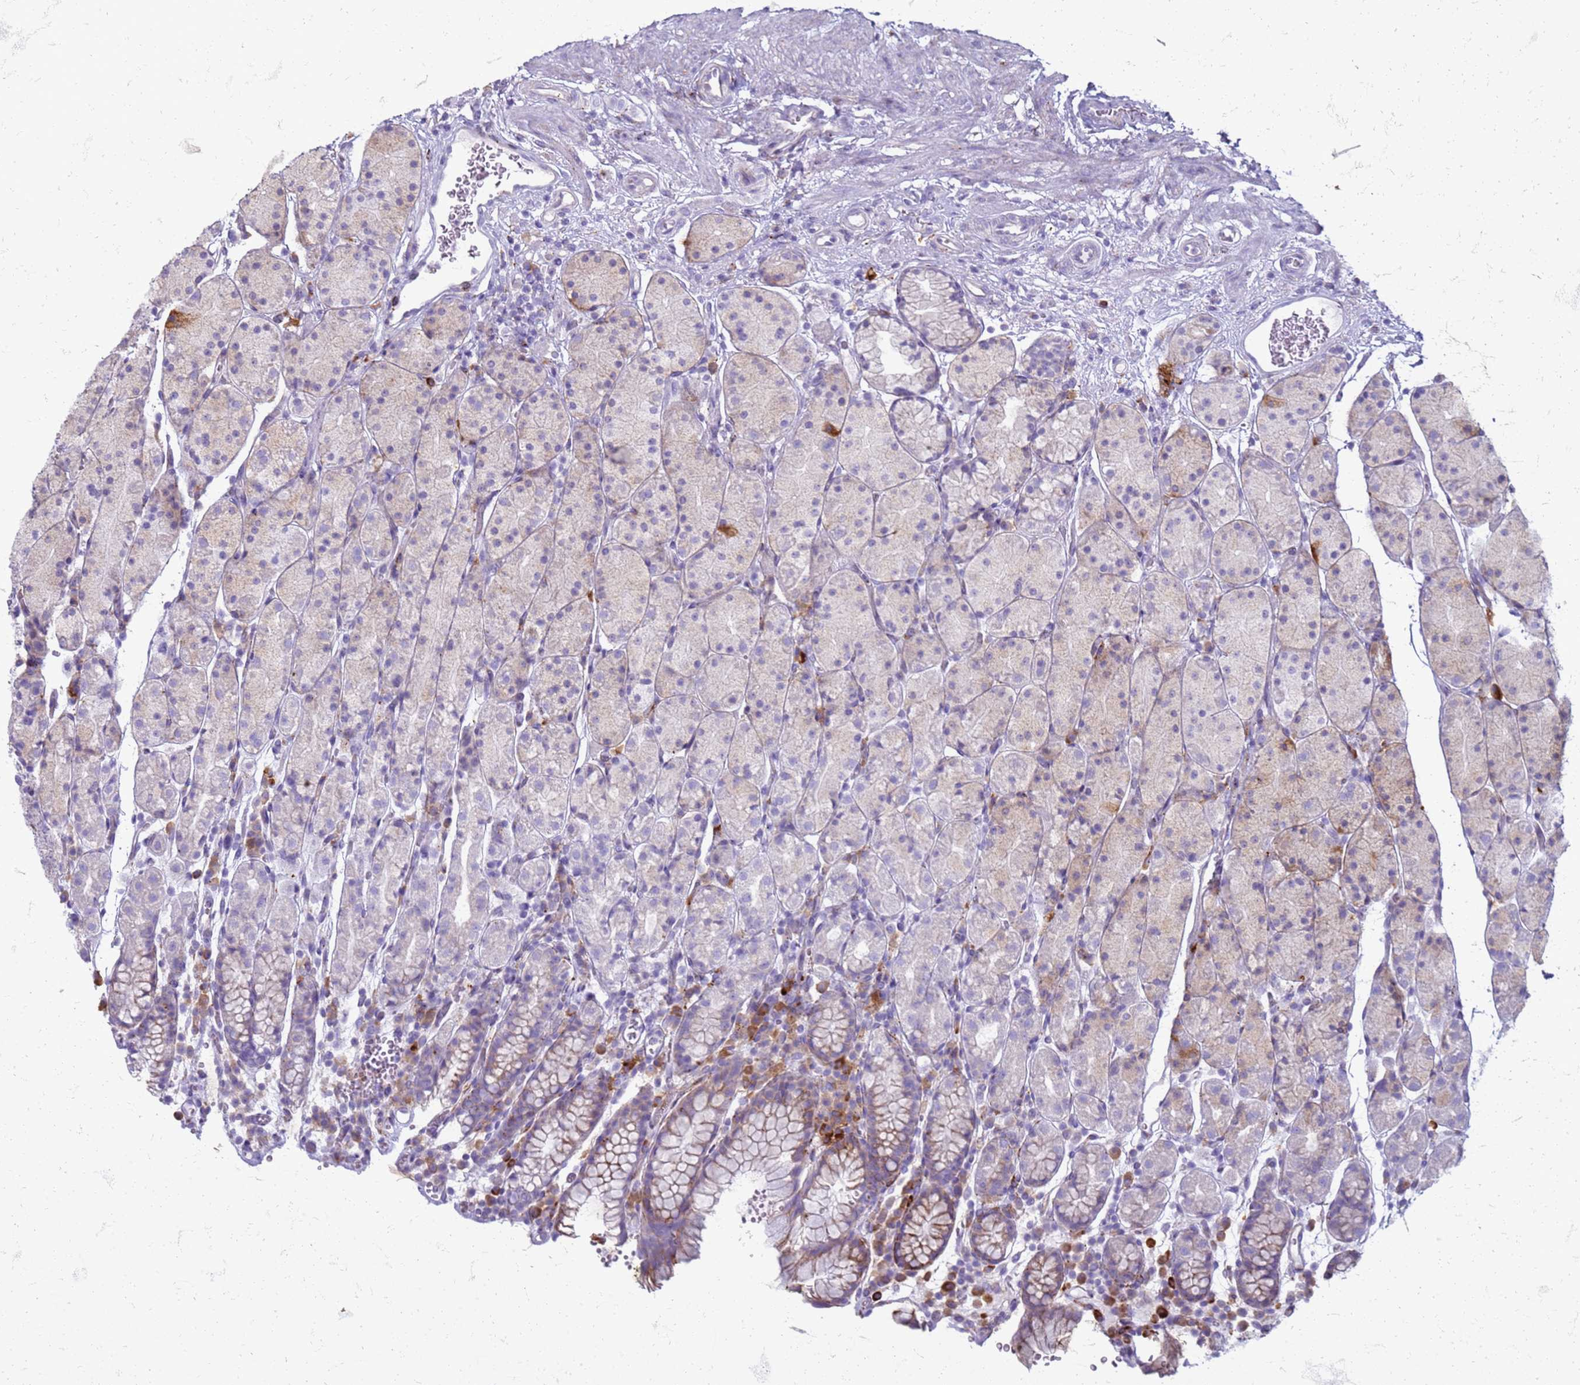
{"staining": {"intensity": "moderate", "quantity": "<25%", "location": "cytoplasmic/membranous"}, "tissue": "stomach", "cell_type": "Glandular cells", "image_type": "normal", "snomed": [{"axis": "morphology", "description": "Normal tissue, NOS"}, {"axis": "topography", "description": "Stomach, upper"}, {"axis": "topography", "description": "Stomach"}], "caption": "Stomach was stained to show a protein in brown. There is low levels of moderate cytoplasmic/membranous positivity in approximately <25% of glandular cells. (IHC, brightfield microscopy, high magnification).", "gene": "PDK3", "patient": {"sex": "male", "age": 62}}